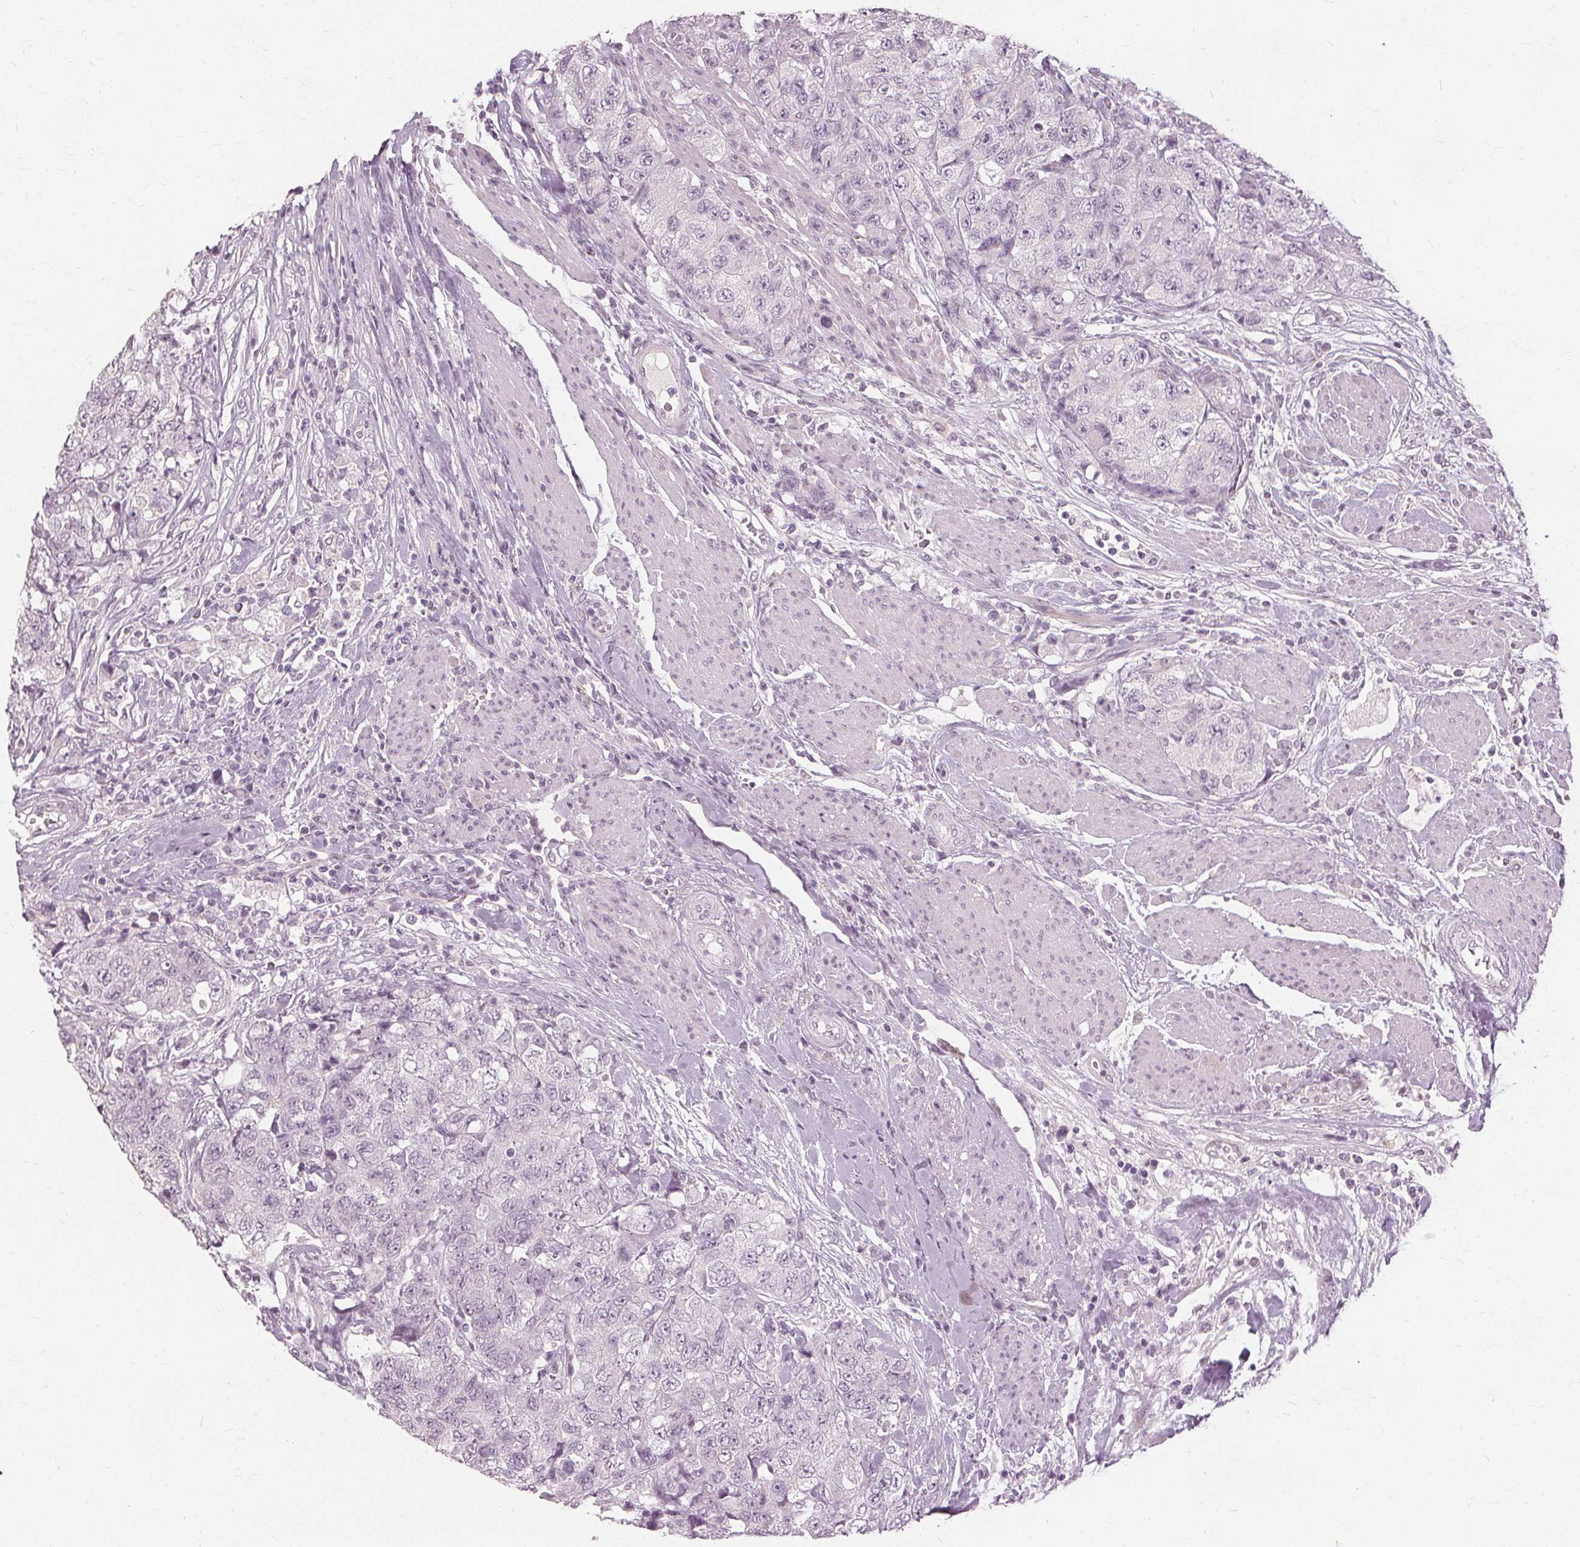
{"staining": {"intensity": "negative", "quantity": "none", "location": "none"}, "tissue": "urothelial cancer", "cell_type": "Tumor cells", "image_type": "cancer", "snomed": [{"axis": "morphology", "description": "Urothelial carcinoma, High grade"}, {"axis": "topography", "description": "Urinary bladder"}], "caption": "High power microscopy histopathology image of an immunohistochemistry (IHC) photomicrograph of high-grade urothelial carcinoma, revealing no significant staining in tumor cells.", "gene": "SFTPD", "patient": {"sex": "female", "age": 78}}